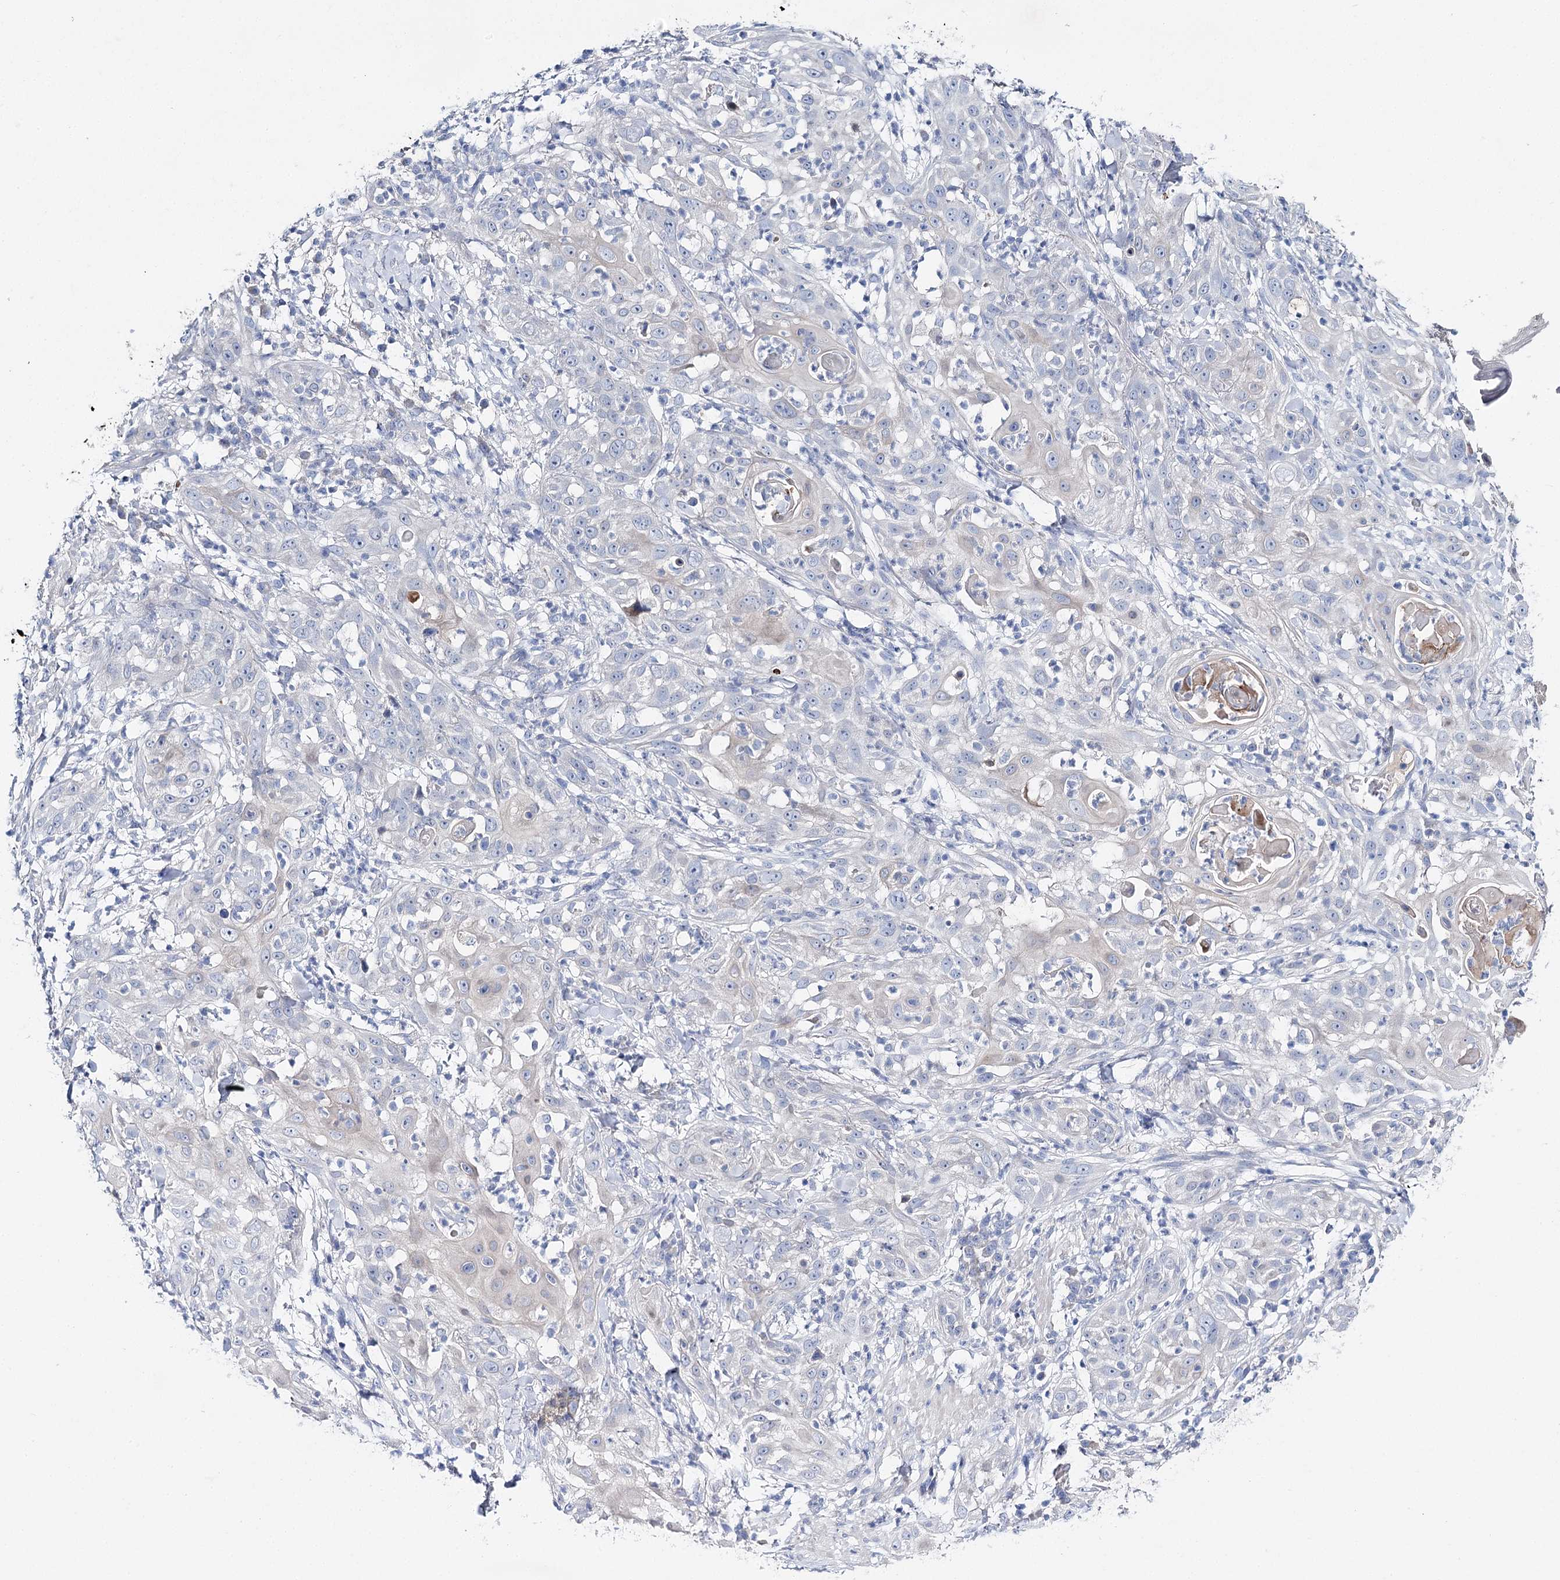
{"staining": {"intensity": "negative", "quantity": "none", "location": "none"}, "tissue": "skin cancer", "cell_type": "Tumor cells", "image_type": "cancer", "snomed": [{"axis": "morphology", "description": "Squamous cell carcinoma, NOS"}, {"axis": "topography", "description": "Skin"}], "caption": "This is an immunohistochemistry micrograph of human skin cancer (squamous cell carcinoma). There is no positivity in tumor cells.", "gene": "LRRC14B", "patient": {"sex": "female", "age": 44}}